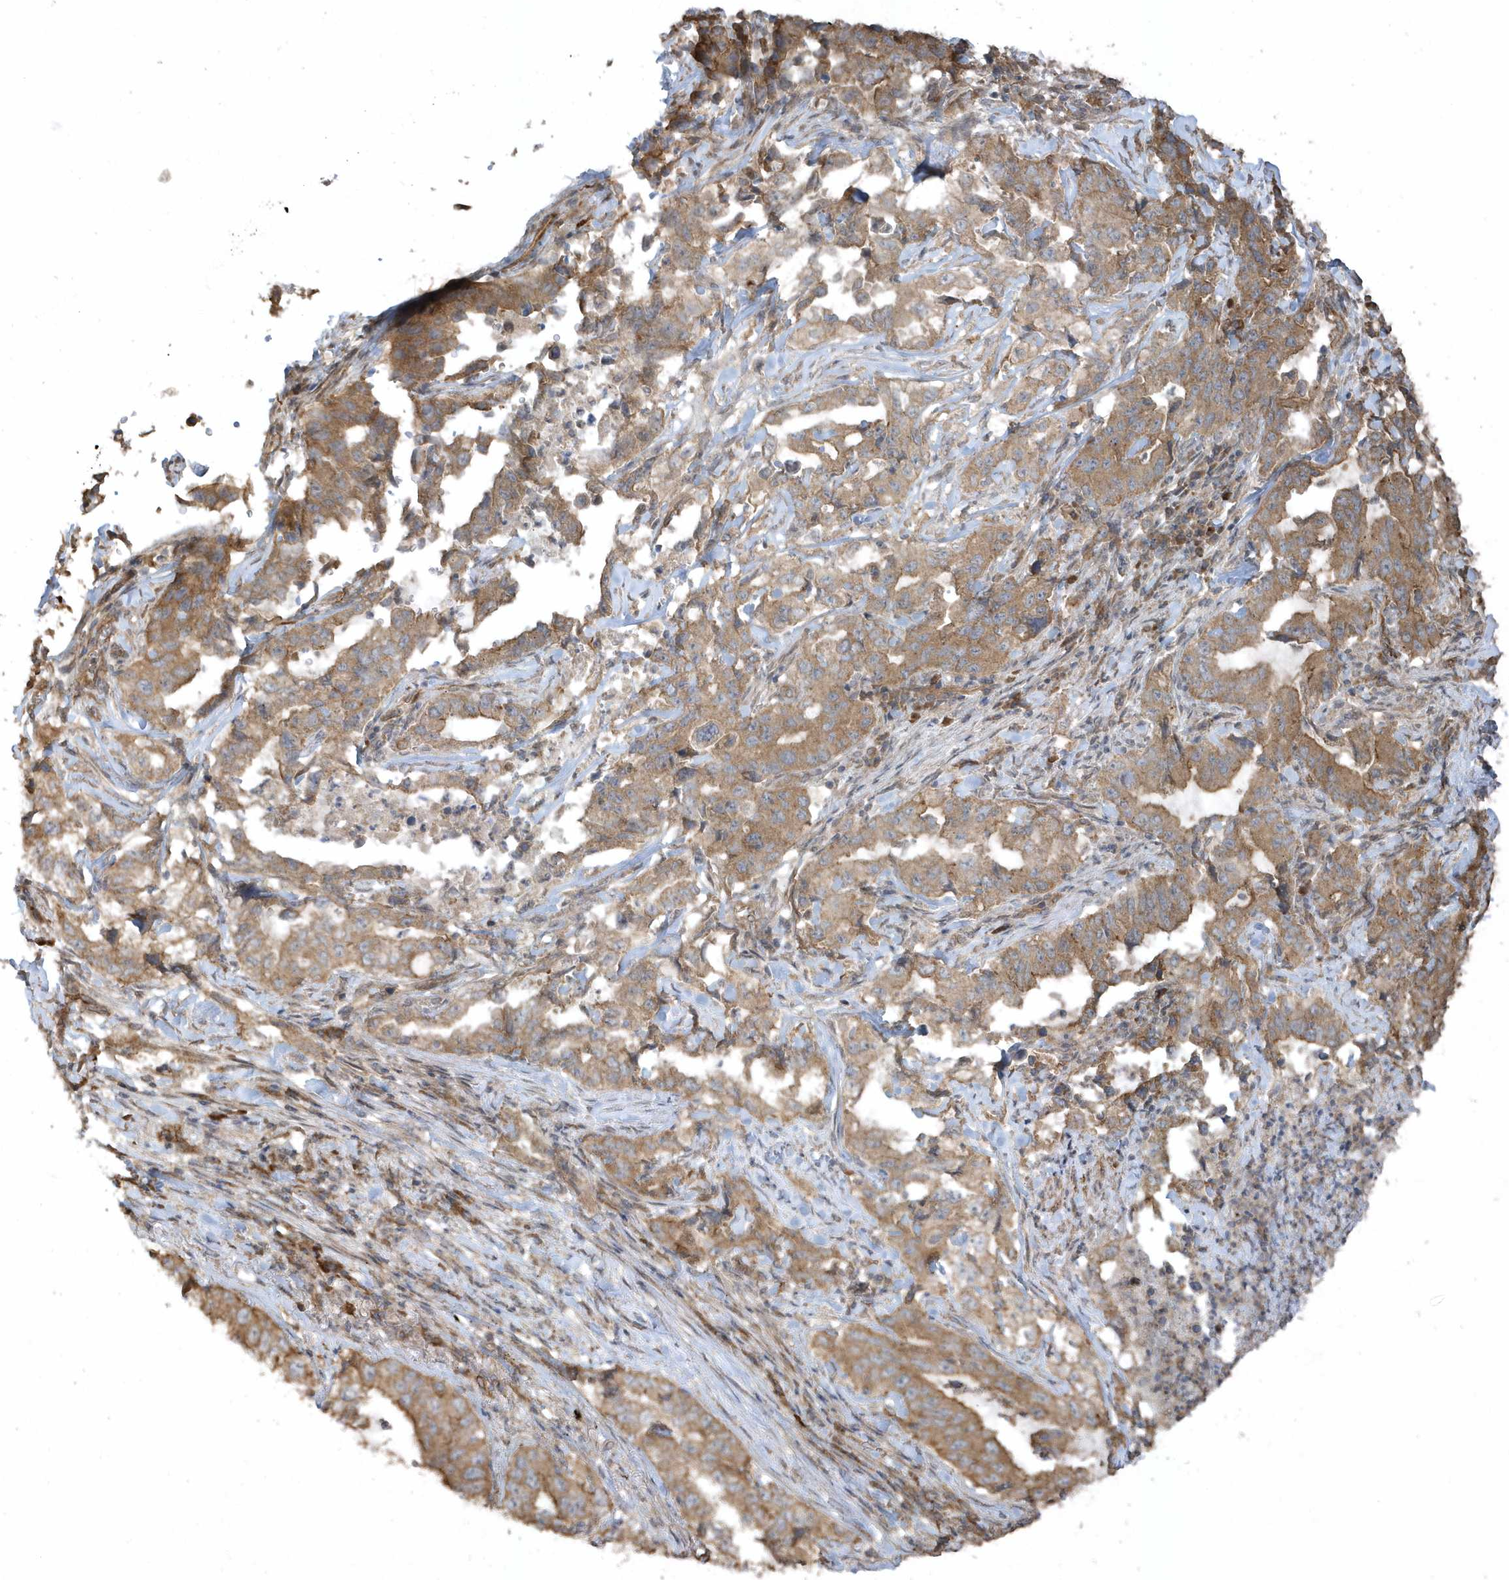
{"staining": {"intensity": "moderate", "quantity": ">75%", "location": "cytoplasmic/membranous"}, "tissue": "lung cancer", "cell_type": "Tumor cells", "image_type": "cancer", "snomed": [{"axis": "morphology", "description": "Adenocarcinoma, NOS"}, {"axis": "topography", "description": "Lung"}], "caption": "Lung cancer (adenocarcinoma) stained with DAB (3,3'-diaminobenzidine) immunohistochemistry (IHC) displays medium levels of moderate cytoplasmic/membranous staining in about >75% of tumor cells.", "gene": "HERPUD1", "patient": {"sex": "female", "age": 51}}